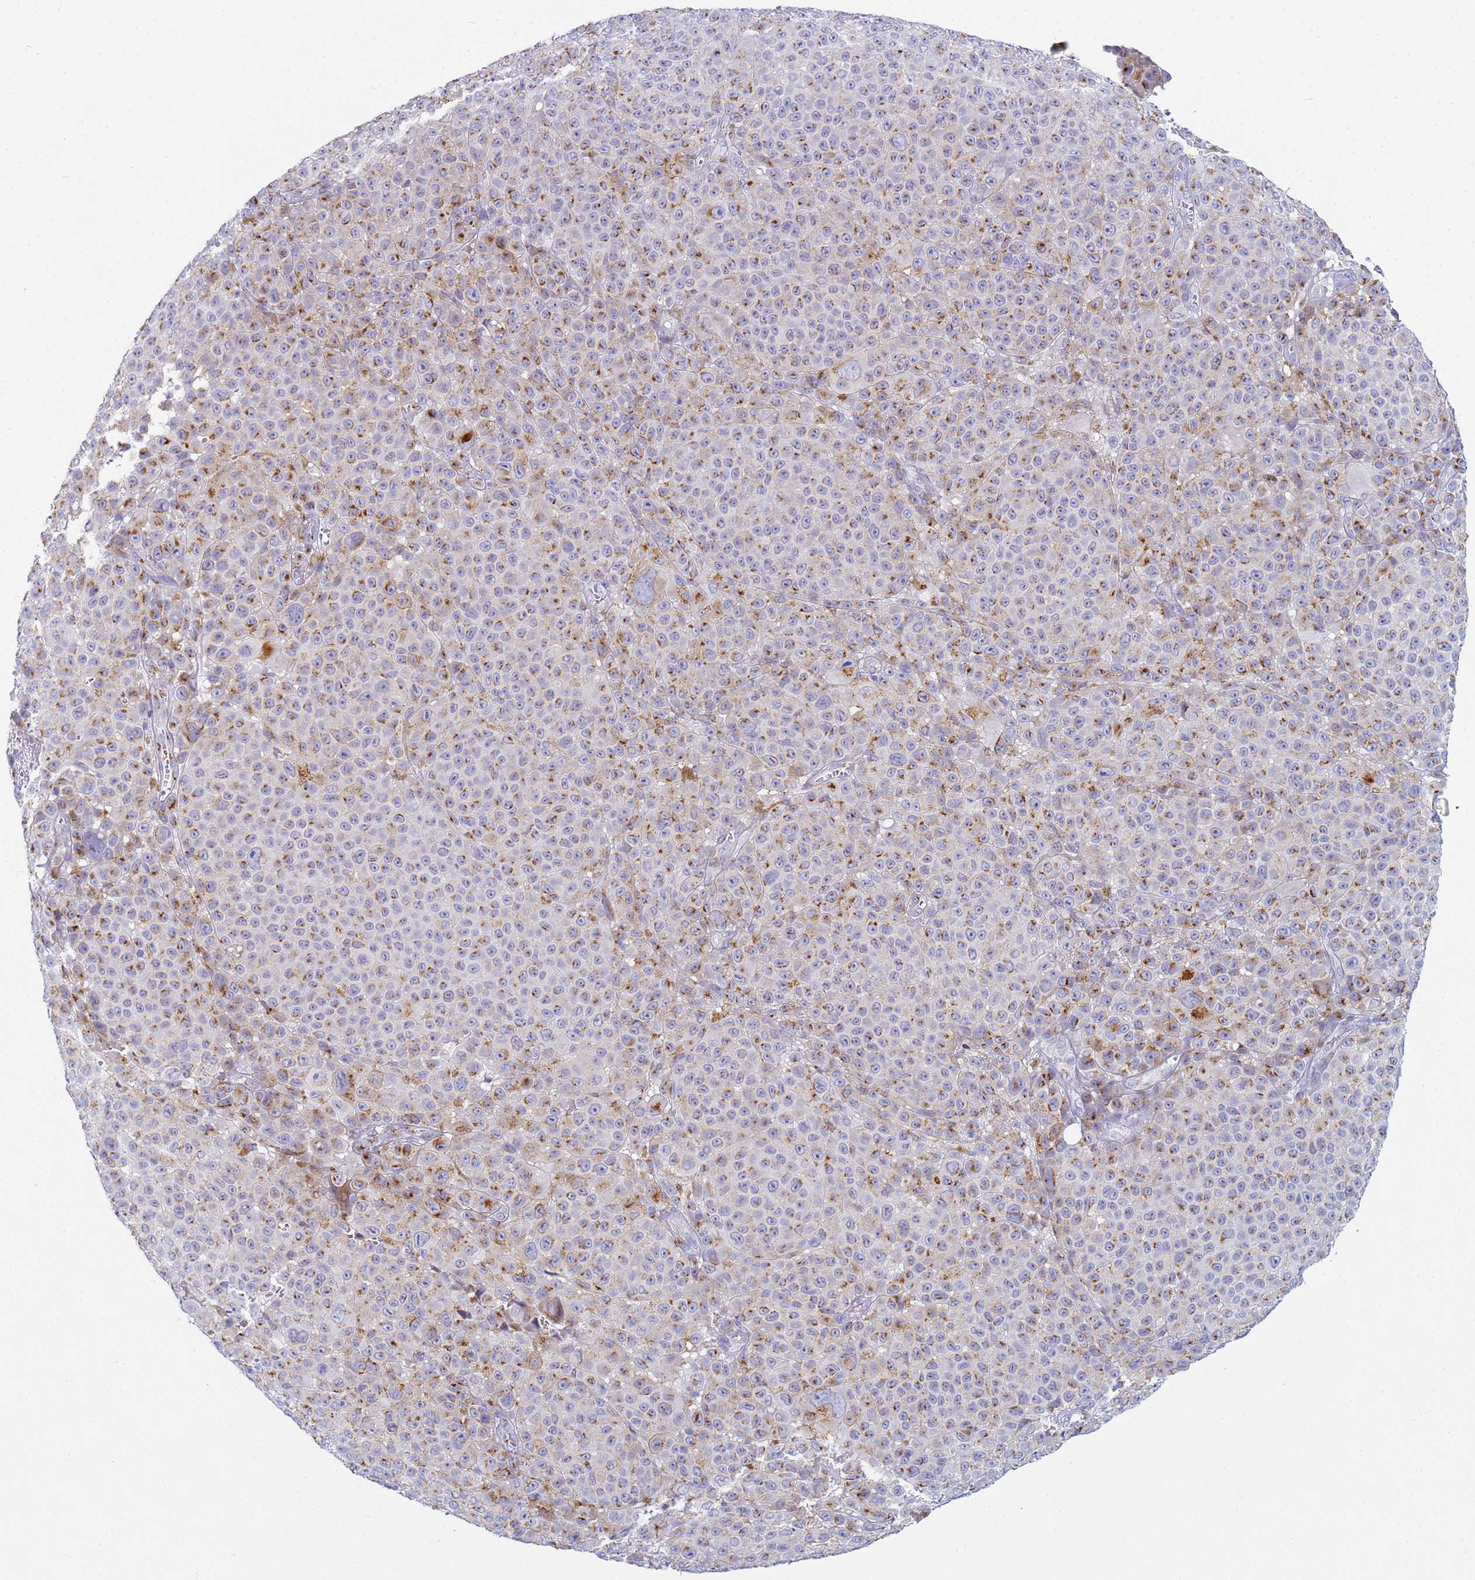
{"staining": {"intensity": "moderate", "quantity": ">75%", "location": "cytoplasmic/membranous"}, "tissue": "melanoma", "cell_type": "Tumor cells", "image_type": "cancer", "snomed": [{"axis": "morphology", "description": "Malignant melanoma, NOS"}, {"axis": "topography", "description": "Skin"}], "caption": "Brown immunohistochemical staining in melanoma reveals moderate cytoplasmic/membranous staining in about >75% of tumor cells.", "gene": "CR1", "patient": {"sex": "female", "age": 94}}